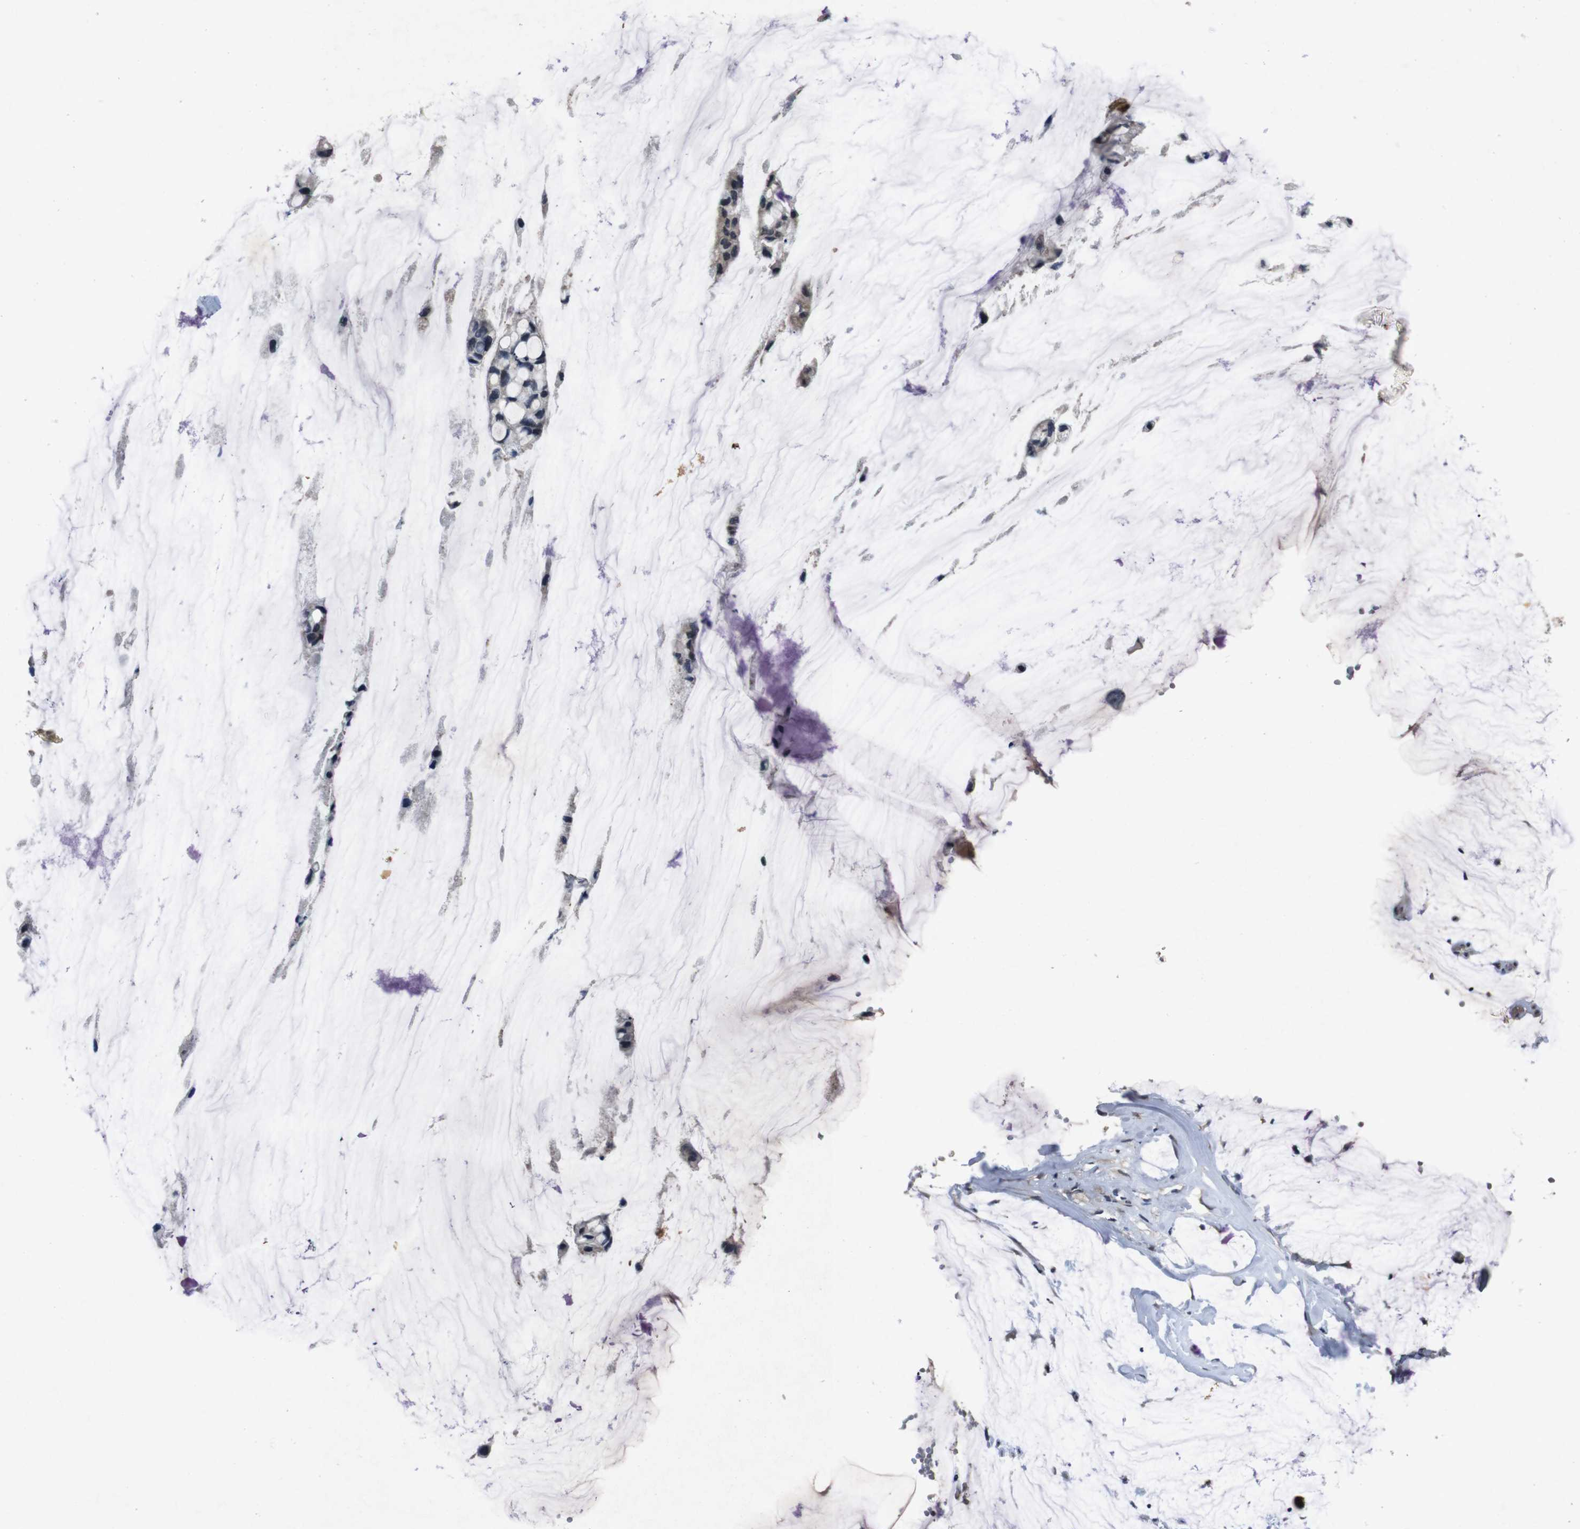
{"staining": {"intensity": "negative", "quantity": "none", "location": "none"}, "tissue": "ovarian cancer", "cell_type": "Tumor cells", "image_type": "cancer", "snomed": [{"axis": "morphology", "description": "Cystadenocarcinoma, mucinous, NOS"}, {"axis": "topography", "description": "Ovary"}], "caption": "IHC histopathology image of neoplastic tissue: ovarian cancer stained with DAB (3,3'-diaminobenzidine) demonstrates no significant protein expression in tumor cells.", "gene": "AKT3", "patient": {"sex": "female", "age": 39}}